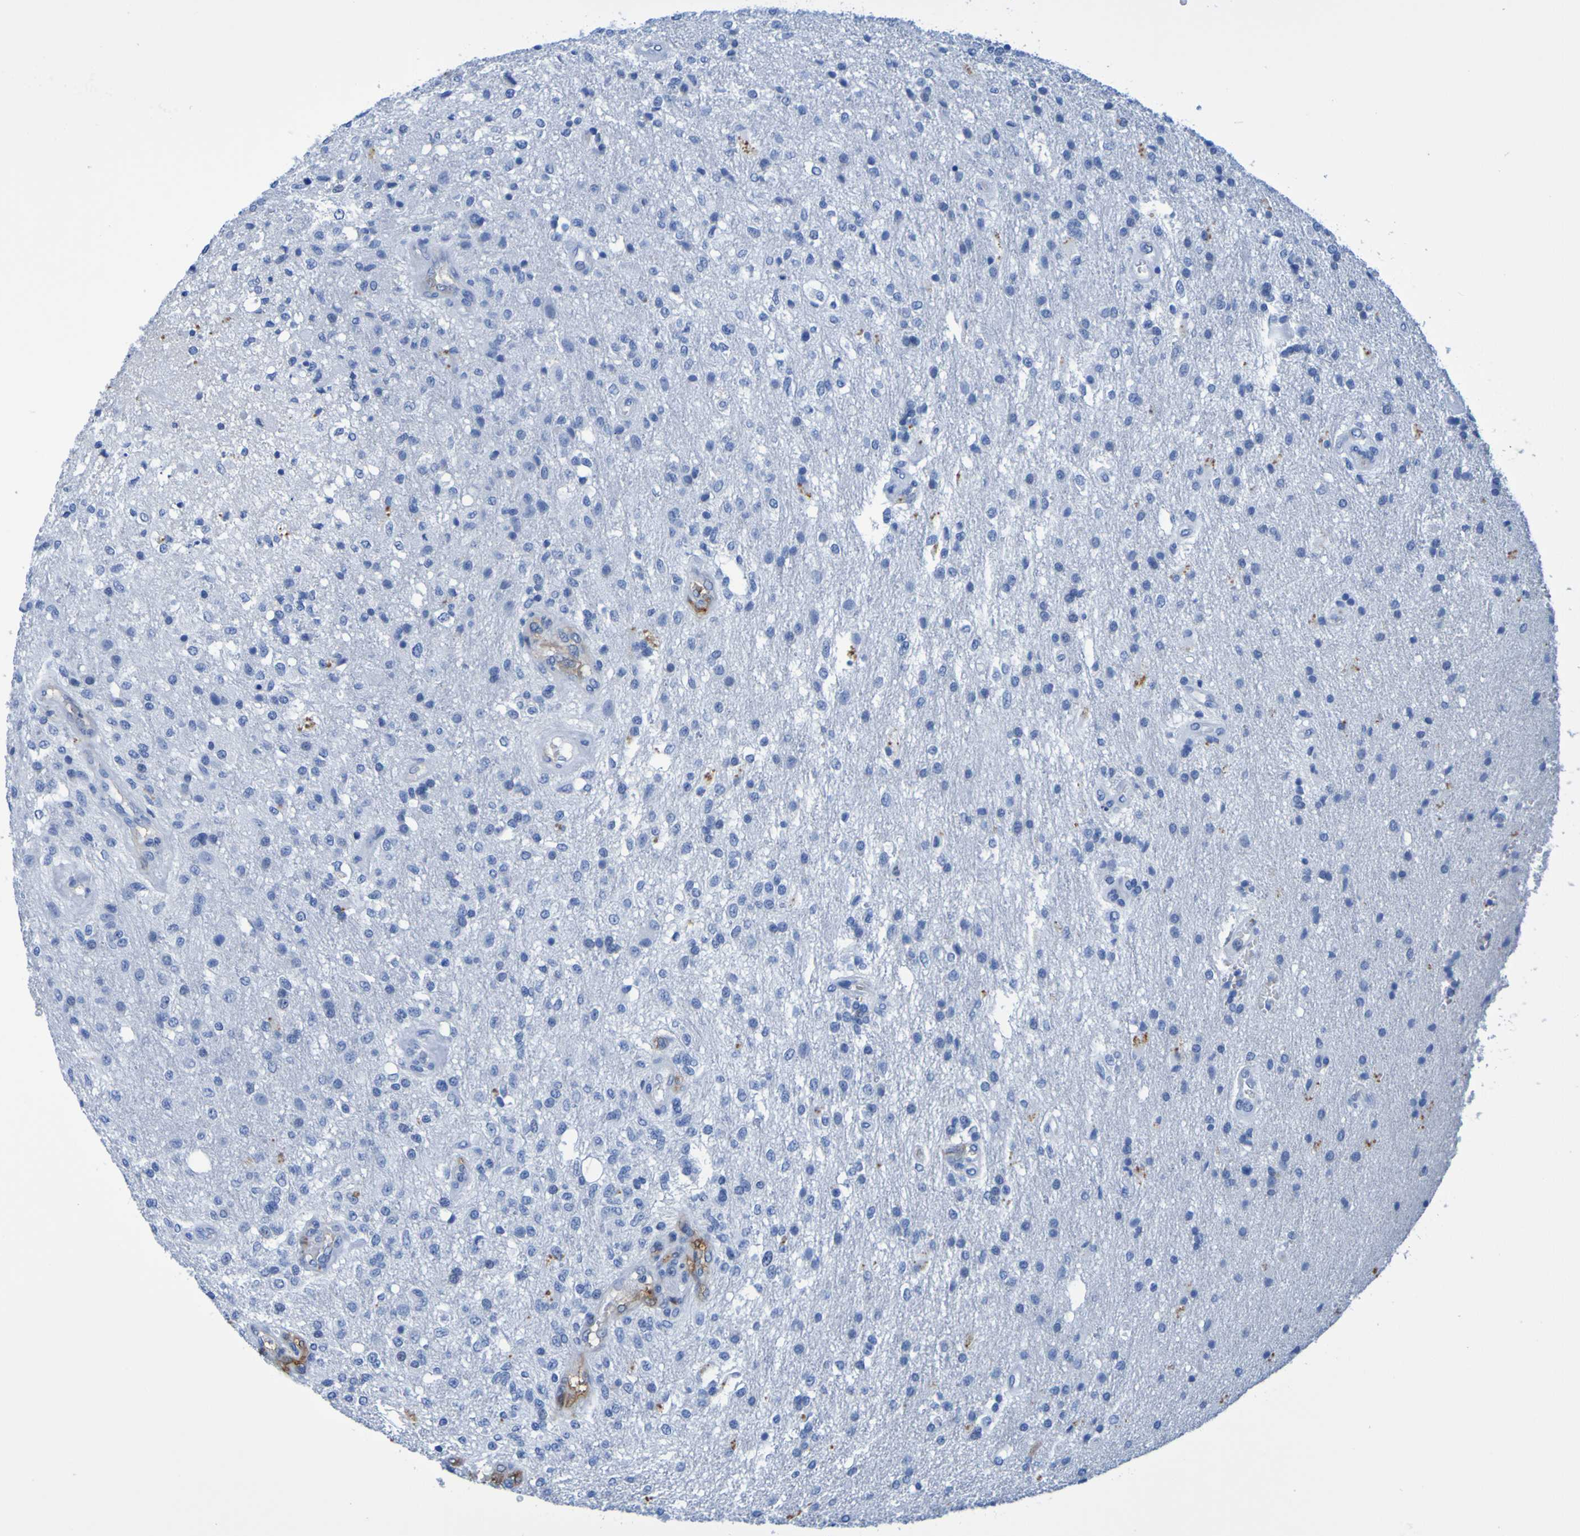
{"staining": {"intensity": "negative", "quantity": "none", "location": "none"}, "tissue": "glioma", "cell_type": "Tumor cells", "image_type": "cancer", "snomed": [{"axis": "morphology", "description": "Normal tissue, NOS"}, {"axis": "morphology", "description": "Glioma, malignant, High grade"}, {"axis": "topography", "description": "Cerebral cortex"}], "caption": "The immunohistochemistry (IHC) micrograph has no significant staining in tumor cells of high-grade glioma (malignant) tissue. (Immunohistochemistry, brightfield microscopy, high magnification).", "gene": "DPEP1", "patient": {"sex": "male", "age": 77}}